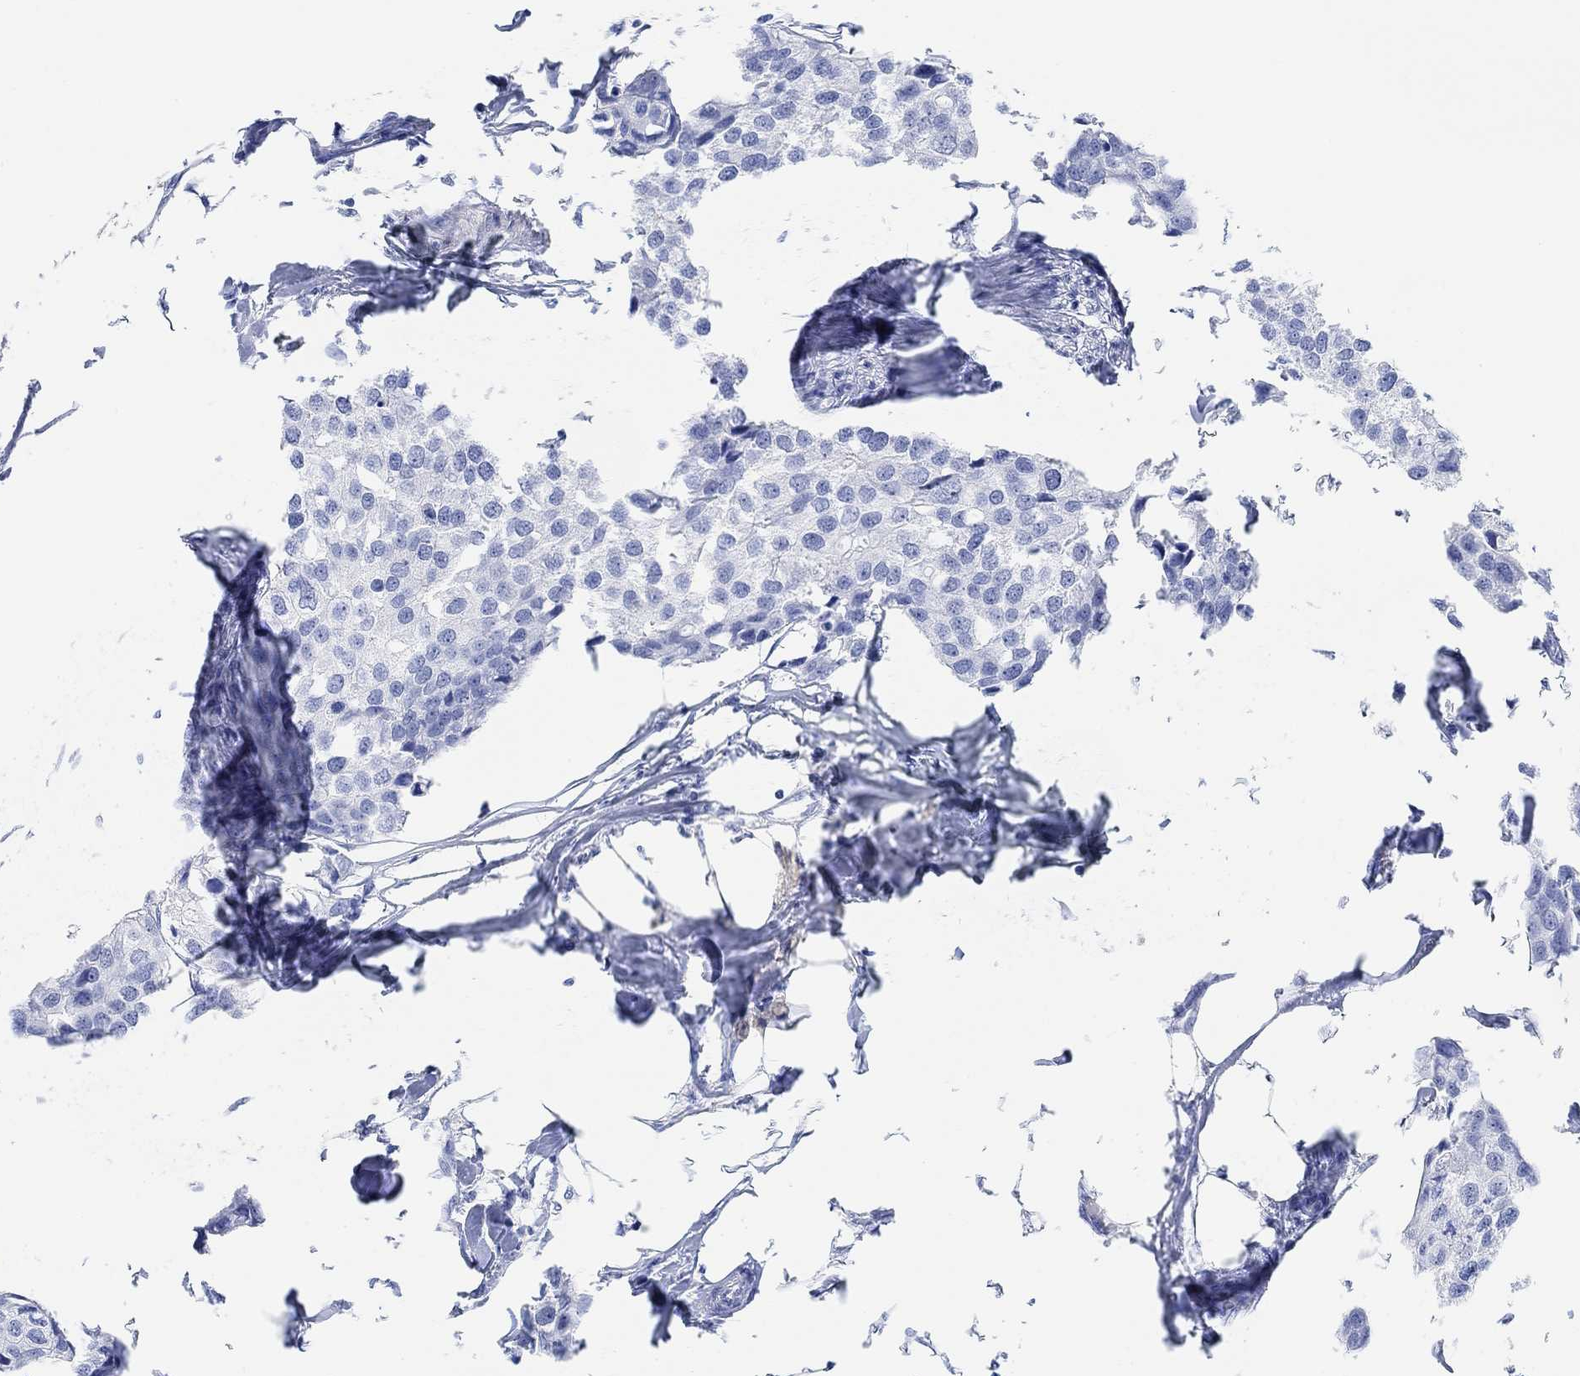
{"staining": {"intensity": "negative", "quantity": "none", "location": "none"}, "tissue": "breast cancer", "cell_type": "Tumor cells", "image_type": "cancer", "snomed": [{"axis": "morphology", "description": "Duct carcinoma"}, {"axis": "topography", "description": "Breast"}], "caption": "Image shows no significant protein staining in tumor cells of breast infiltrating ductal carcinoma. Nuclei are stained in blue.", "gene": "ANKRD33", "patient": {"sex": "female", "age": 80}}